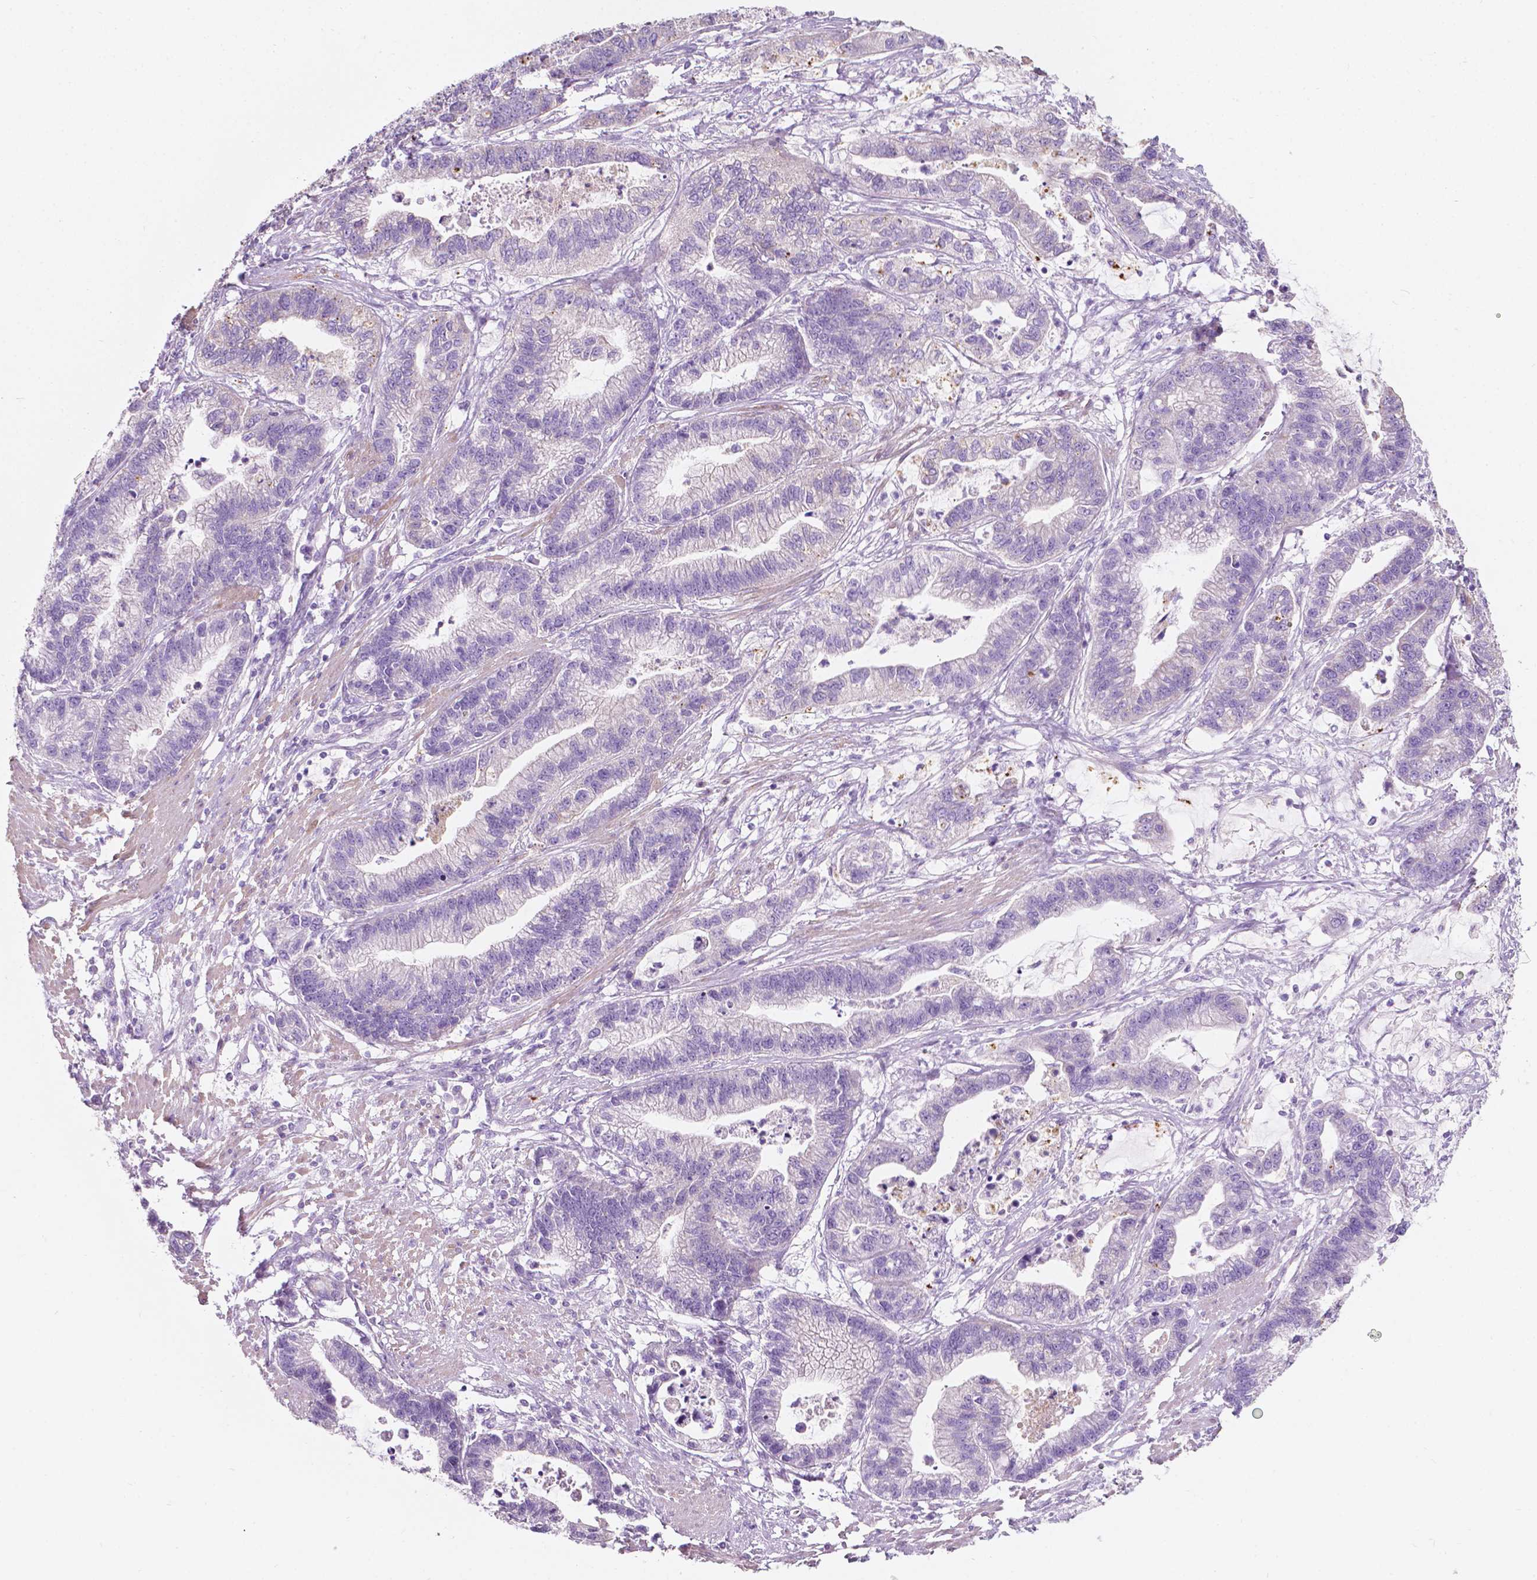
{"staining": {"intensity": "negative", "quantity": "none", "location": "none"}, "tissue": "stomach cancer", "cell_type": "Tumor cells", "image_type": "cancer", "snomed": [{"axis": "morphology", "description": "Adenocarcinoma, NOS"}, {"axis": "topography", "description": "Stomach"}], "caption": "The photomicrograph displays no significant expression in tumor cells of adenocarcinoma (stomach).", "gene": "NOS1AP", "patient": {"sex": "male", "age": 83}}